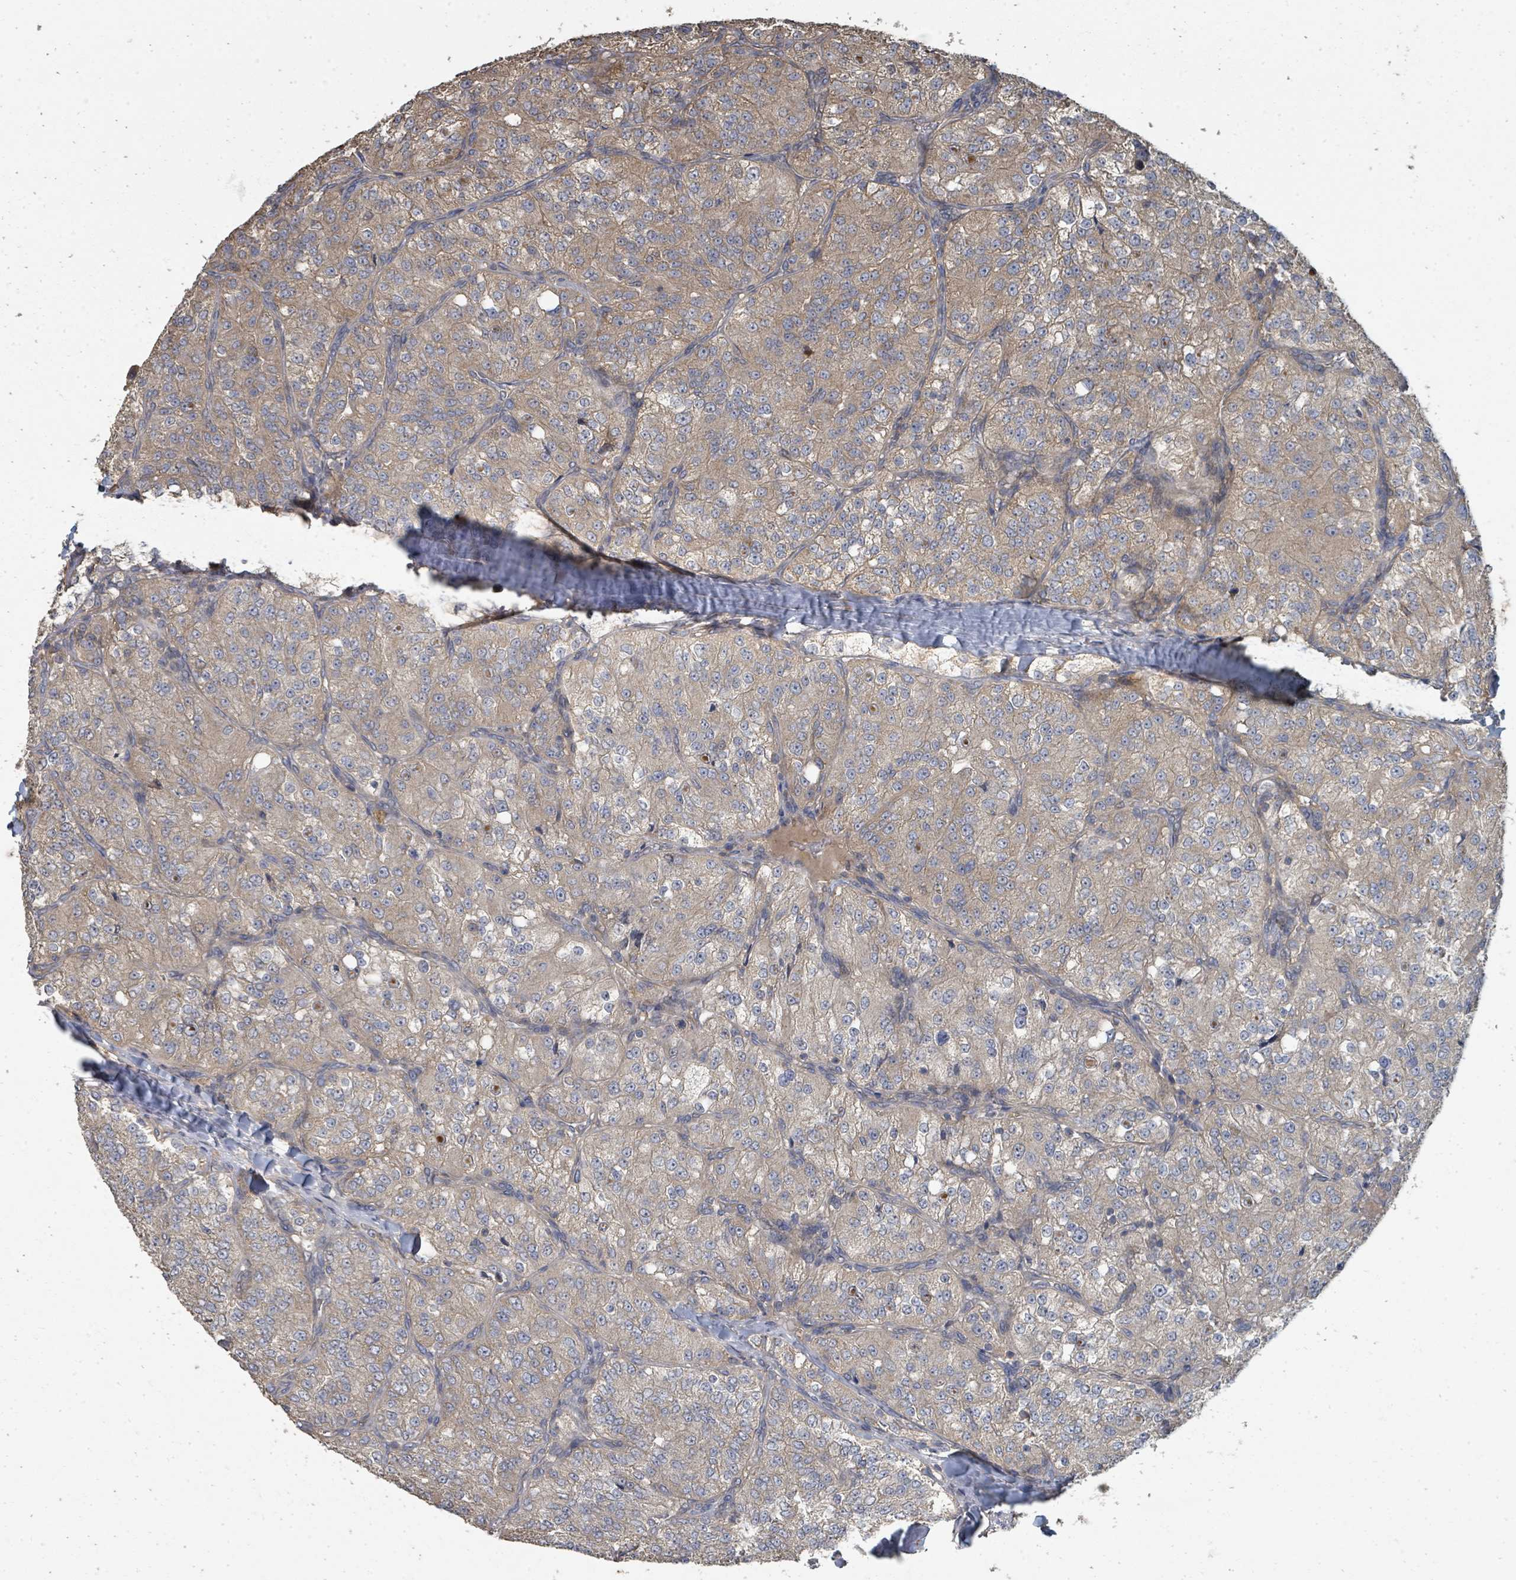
{"staining": {"intensity": "moderate", "quantity": "25%-75%", "location": "cytoplasmic/membranous"}, "tissue": "renal cancer", "cell_type": "Tumor cells", "image_type": "cancer", "snomed": [{"axis": "morphology", "description": "Adenocarcinoma, NOS"}, {"axis": "topography", "description": "Kidney"}], "caption": "Protein expression analysis of human renal adenocarcinoma reveals moderate cytoplasmic/membranous positivity in approximately 25%-75% of tumor cells.", "gene": "WDFY1", "patient": {"sex": "female", "age": 63}}